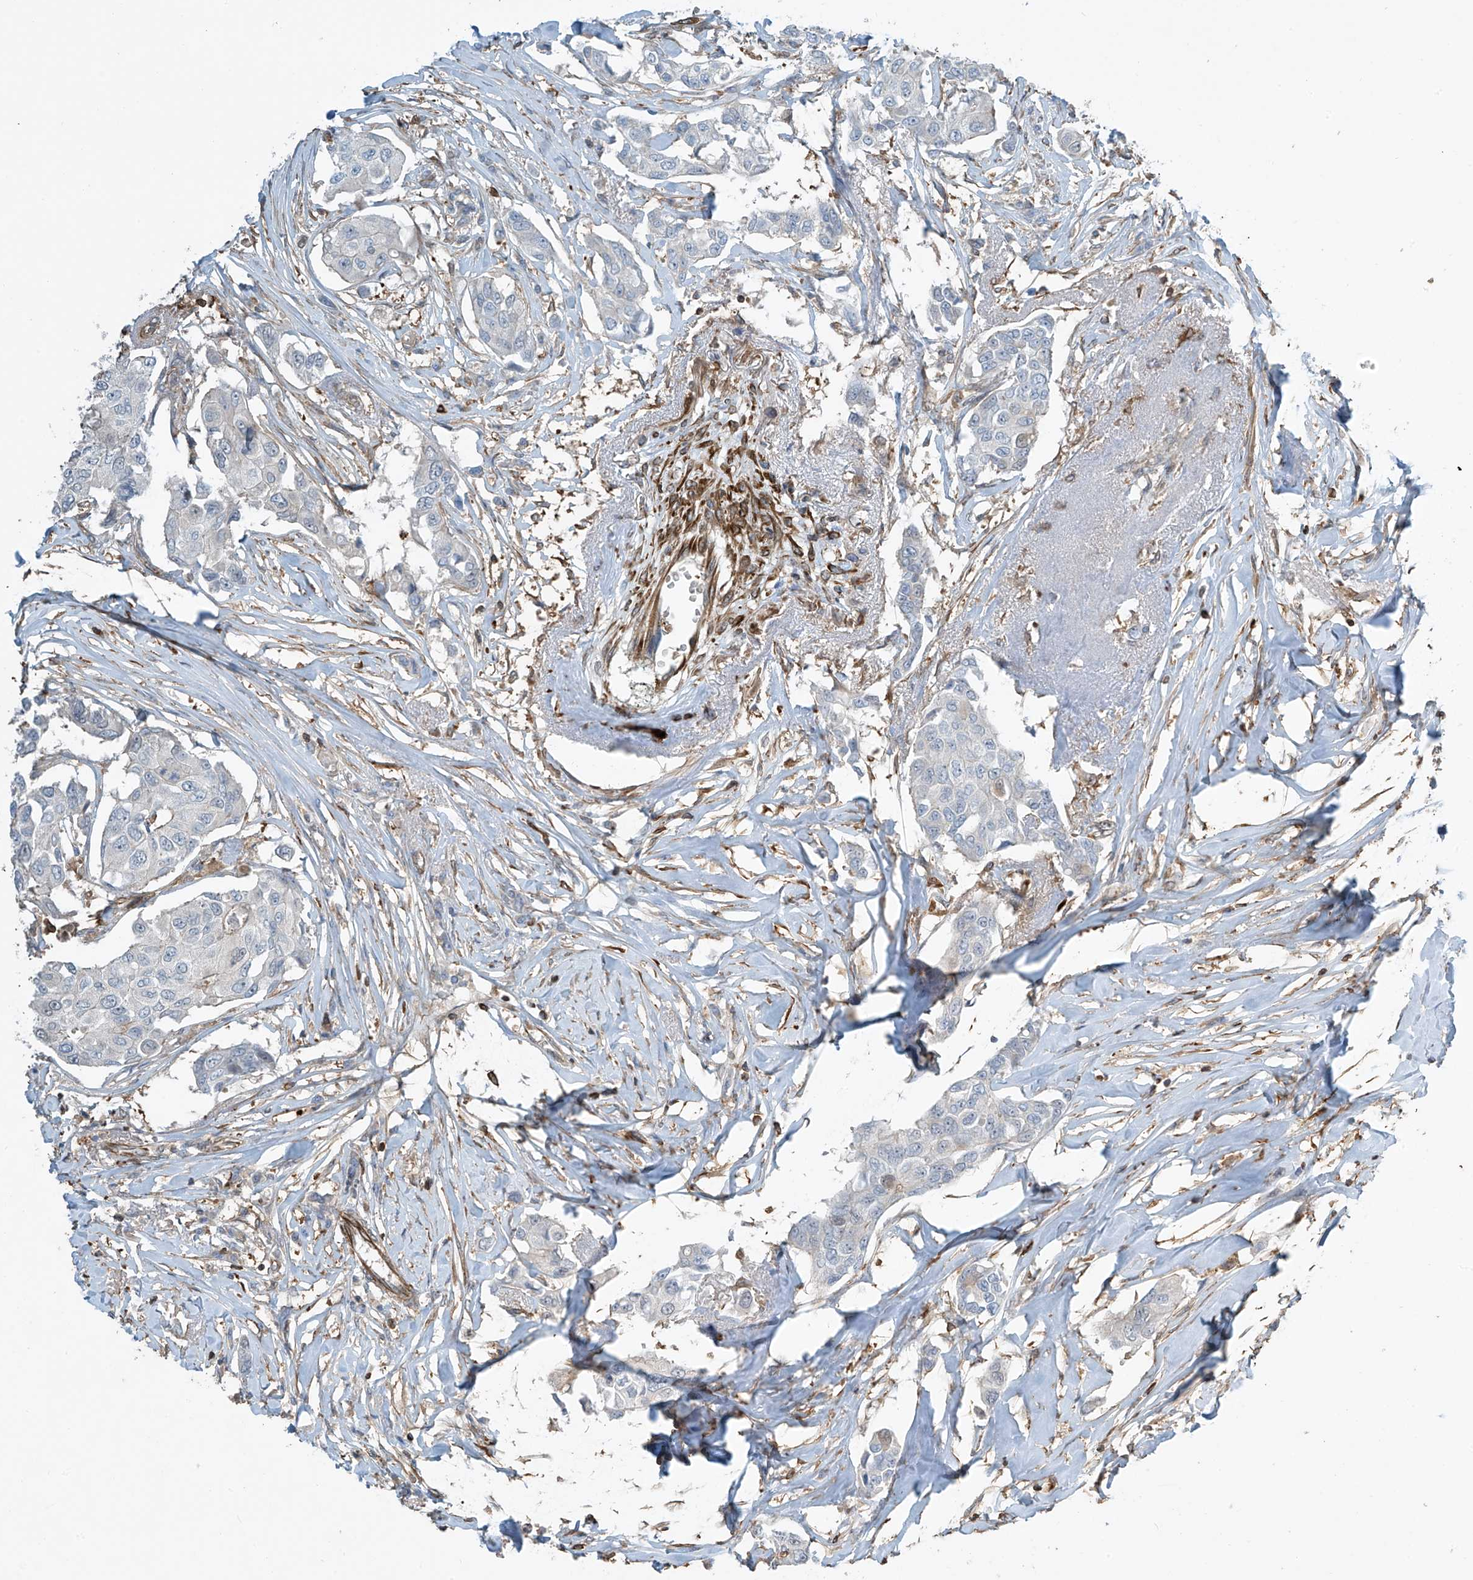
{"staining": {"intensity": "negative", "quantity": "none", "location": "none"}, "tissue": "breast cancer", "cell_type": "Tumor cells", "image_type": "cancer", "snomed": [{"axis": "morphology", "description": "Duct carcinoma"}, {"axis": "topography", "description": "Breast"}], "caption": "A photomicrograph of breast infiltrating ductal carcinoma stained for a protein shows no brown staining in tumor cells.", "gene": "SH3BGRL3", "patient": {"sex": "female", "age": 80}}